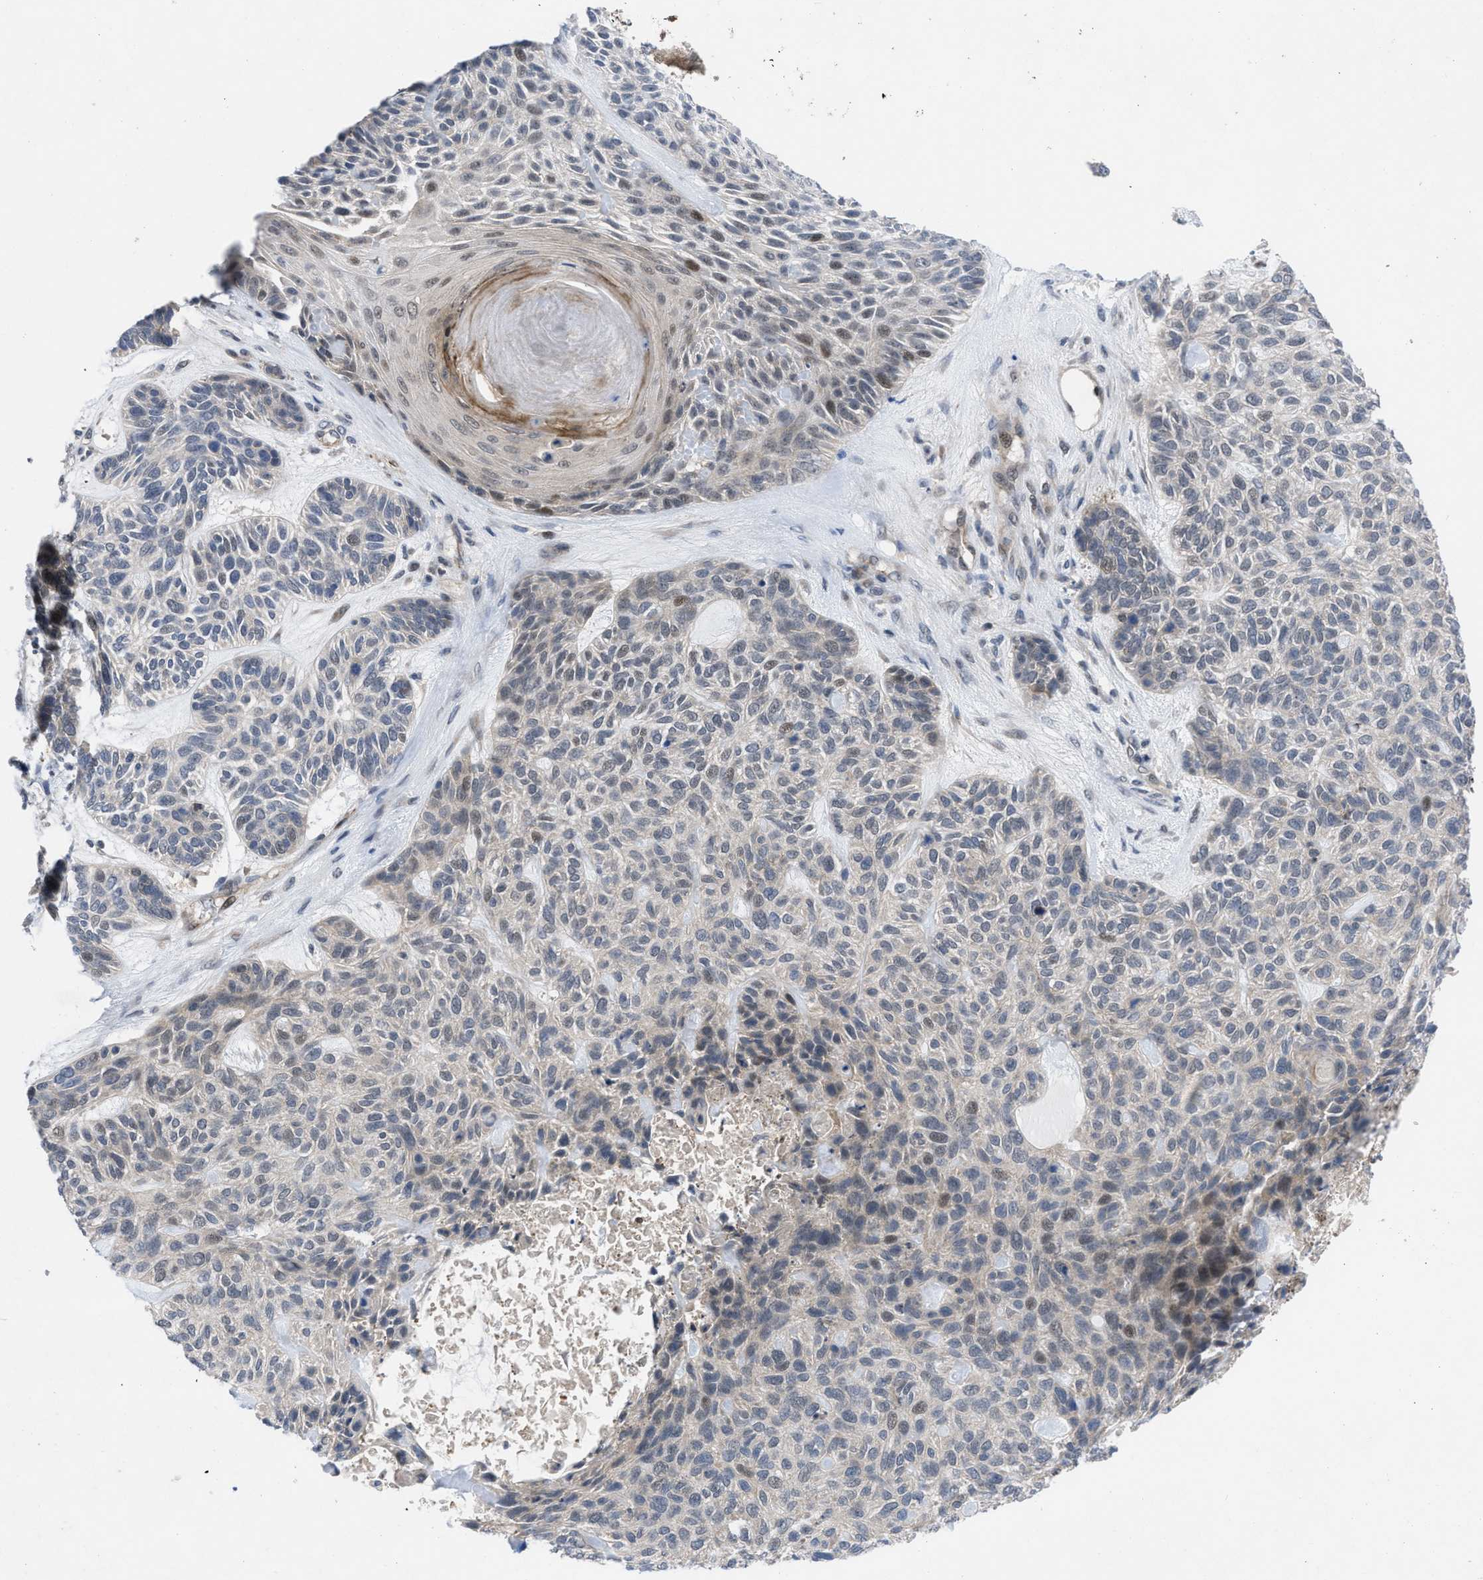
{"staining": {"intensity": "negative", "quantity": "none", "location": "none"}, "tissue": "skin cancer", "cell_type": "Tumor cells", "image_type": "cancer", "snomed": [{"axis": "morphology", "description": "Basal cell carcinoma"}, {"axis": "topography", "description": "Skin"}], "caption": "This is an IHC photomicrograph of skin cancer. There is no staining in tumor cells.", "gene": "IL17RE", "patient": {"sex": "male", "age": 55}}